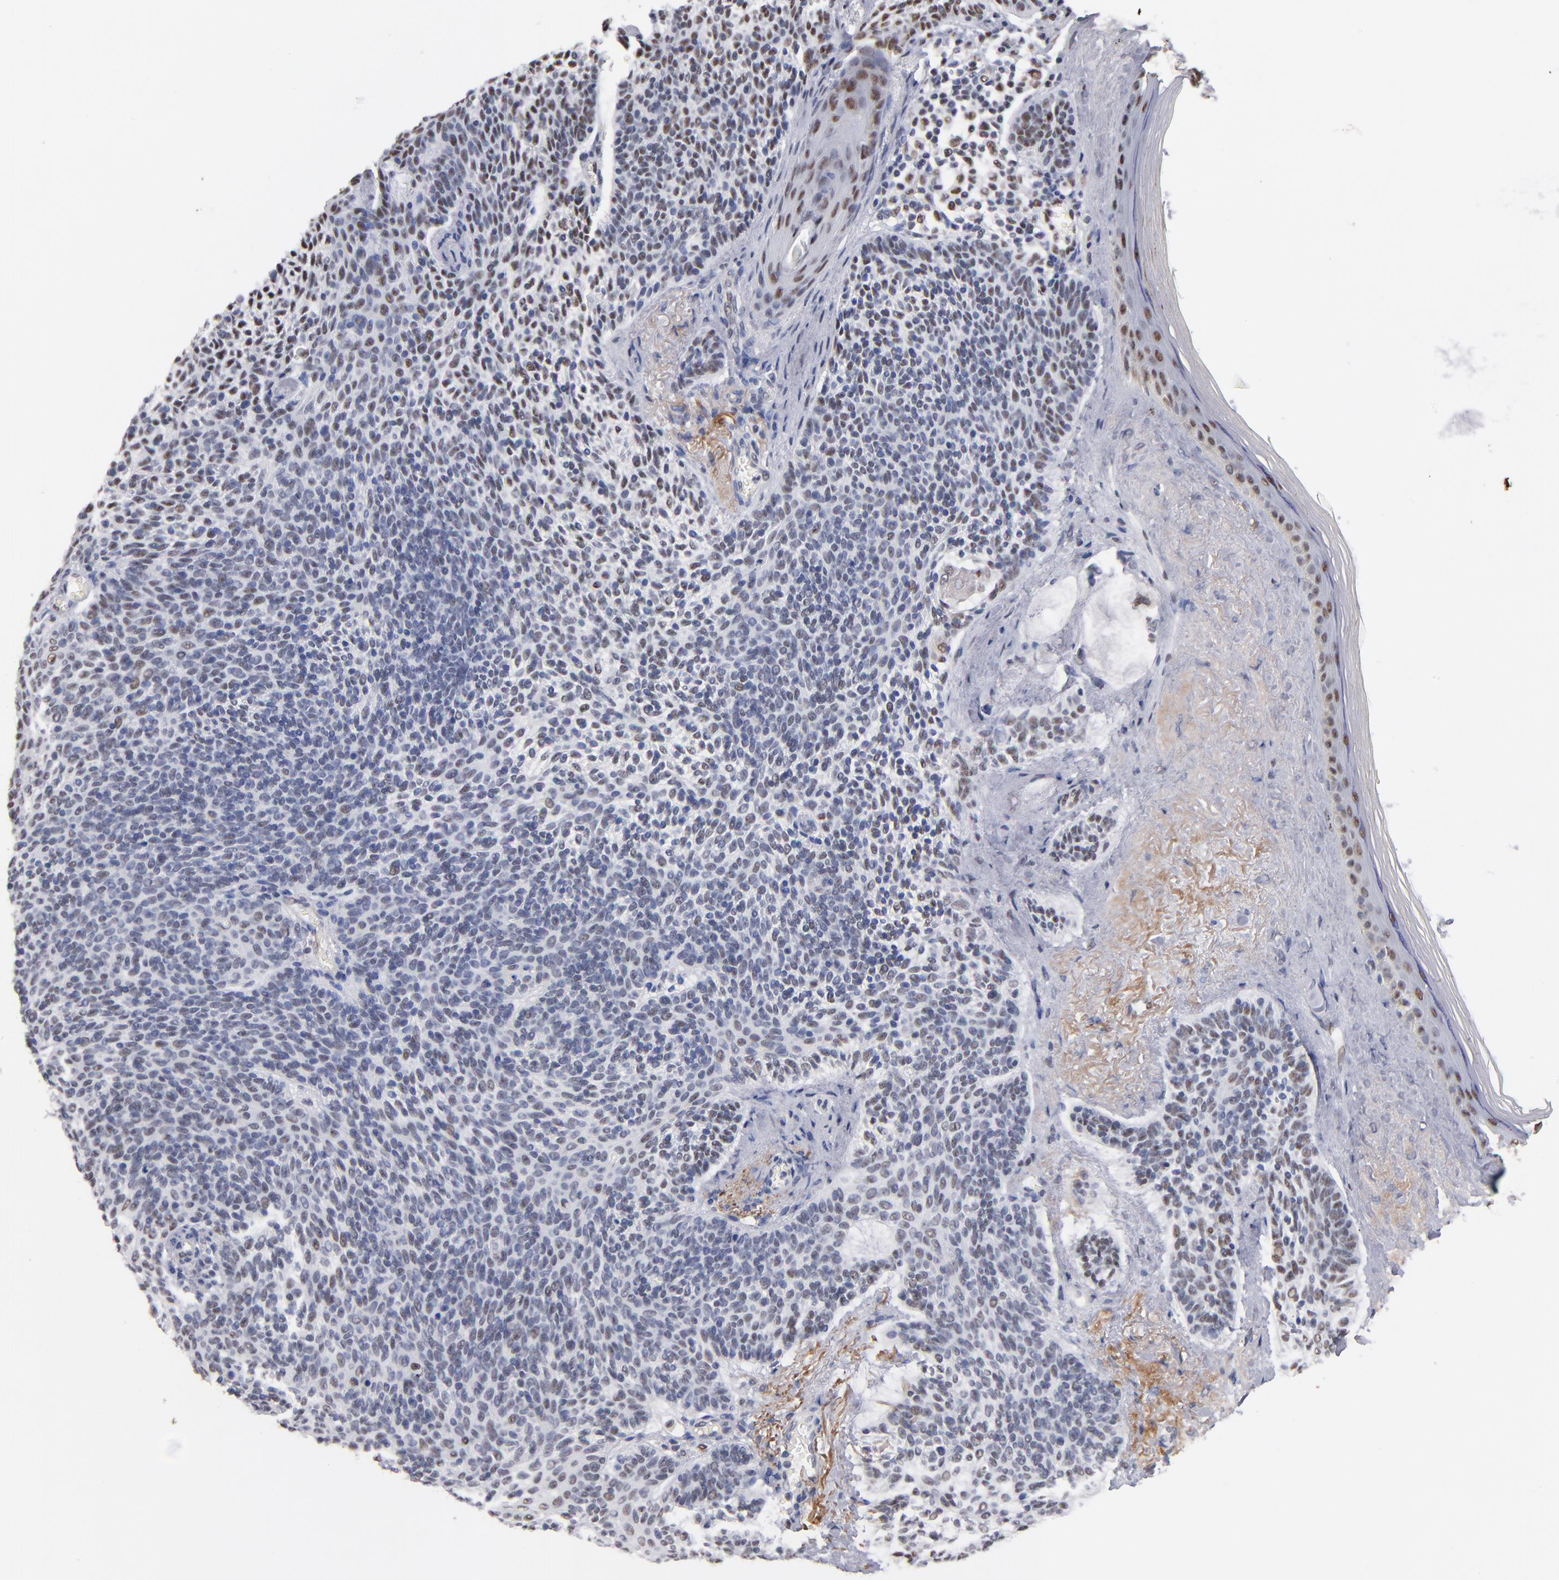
{"staining": {"intensity": "weak", "quantity": "25%-75%", "location": "nuclear"}, "tissue": "skin cancer", "cell_type": "Tumor cells", "image_type": "cancer", "snomed": [{"axis": "morphology", "description": "Normal tissue, NOS"}, {"axis": "morphology", "description": "Basal cell carcinoma"}, {"axis": "topography", "description": "Skin"}], "caption": "Immunohistochemistry (IHC) image of neoplastic tissue: skin basal cell carcinoma stained using immunohistochemistry (IHC) displays low levels of weak protein expression localized specifically in the nuclear of tumor cells, appearing as a nuclear brown color.", "gene": "MN1", "patient": {"sex": "female", "age": 70}}